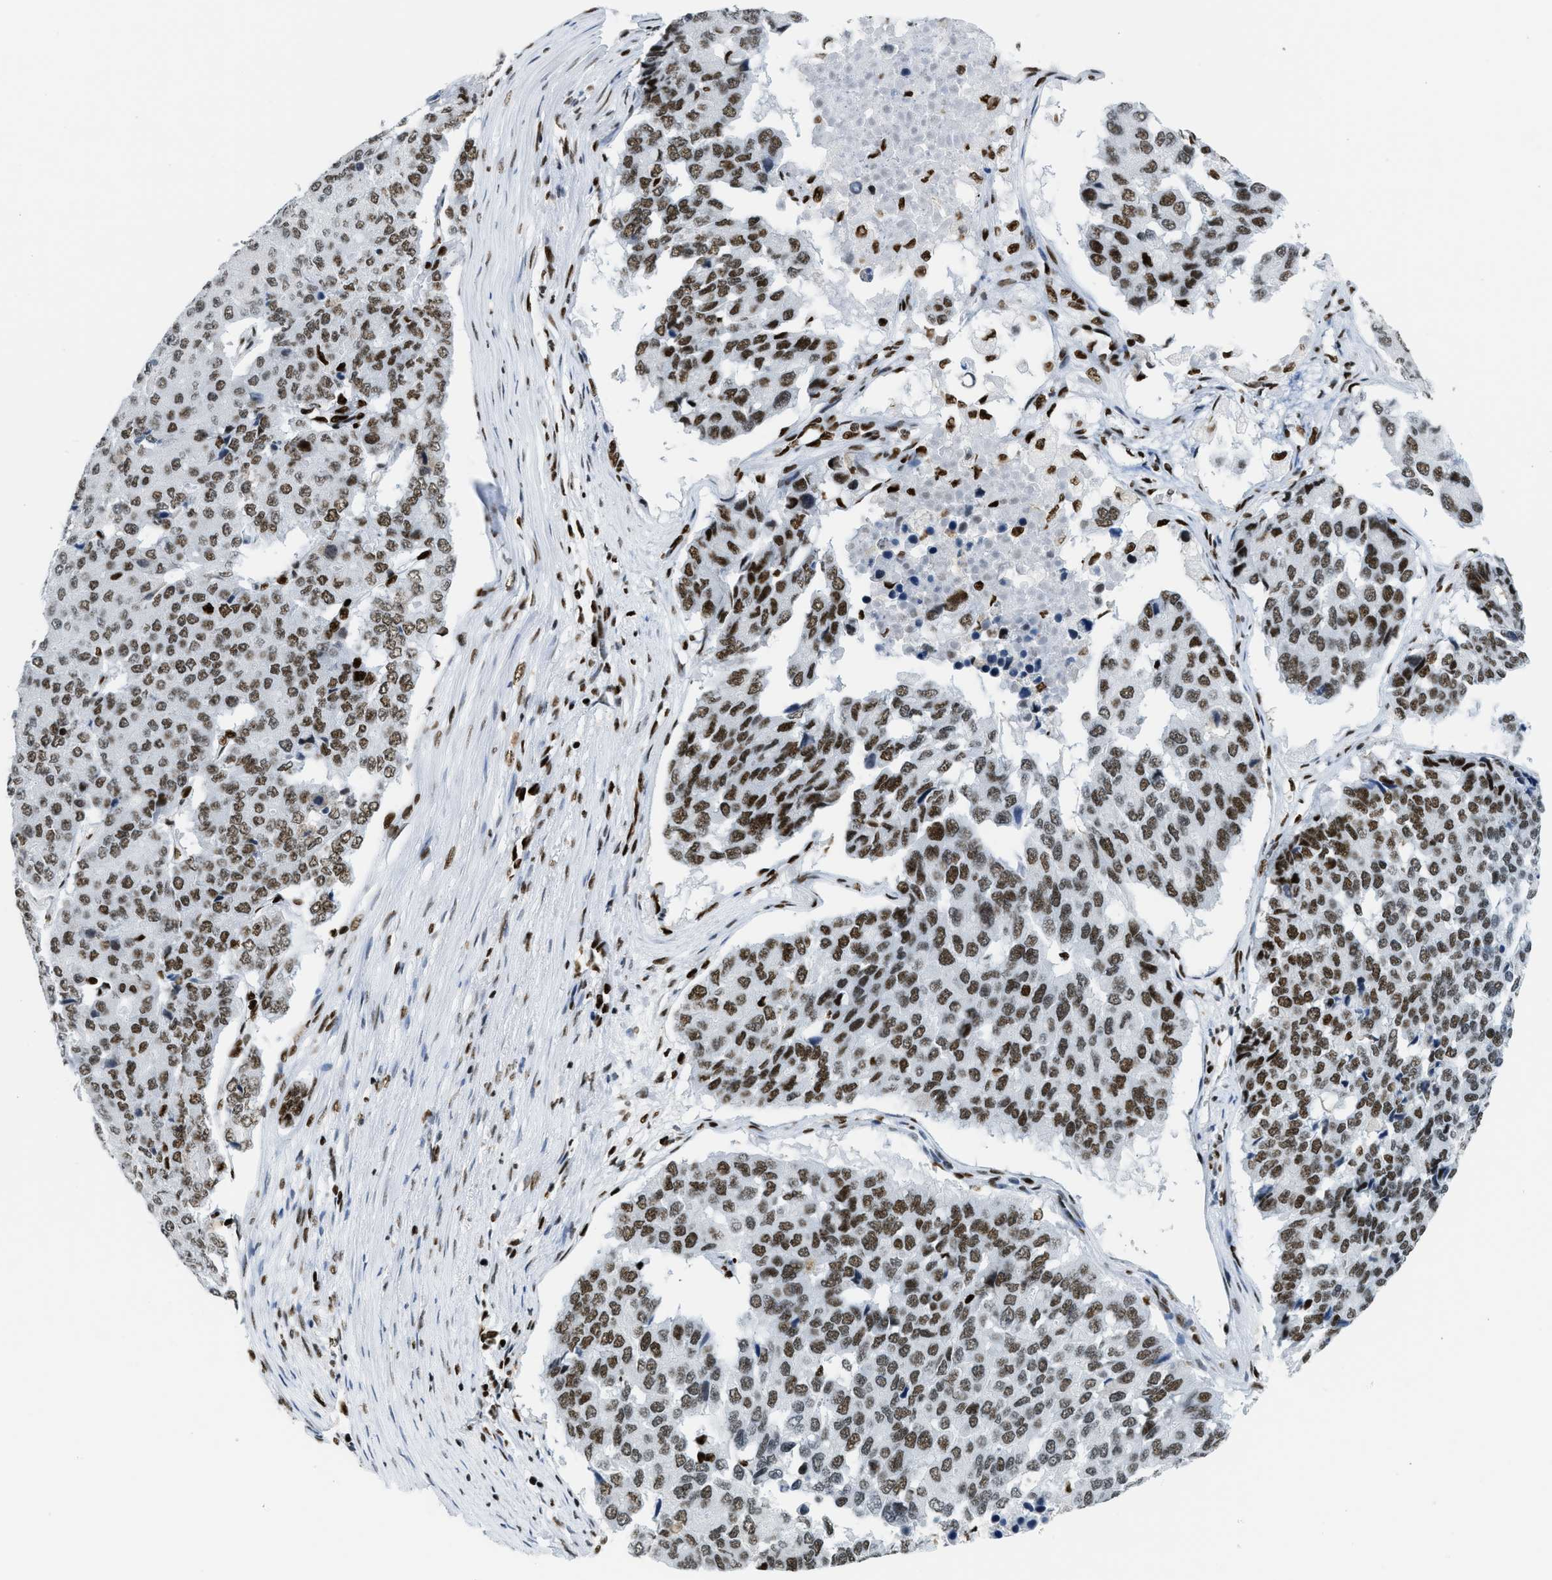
{"staining": {"intensity": "strong", "quantity": ">75%", "location": "nuclear"}, "tissue": "pancreatic cancer", "cell_type": "Tumor cells", "image_type": "cancer", "snomed": [{"axis": "morphology", "description": "Adenocarcinoma, NOS"}, {"axis": "topography", "description": "Pancreas"}], "caption": "Brown immunohistochemical staining in pancreatic adenocarcinoma reveals strong nuclear expression in about >75% of tumor cells. The staining was performed using DAB, with brown indicating positive protein expression. Nuclei are stained blue with hematoxylin.", "gene": "PIF1", "patient": {"sex": "male", "age": 50}}